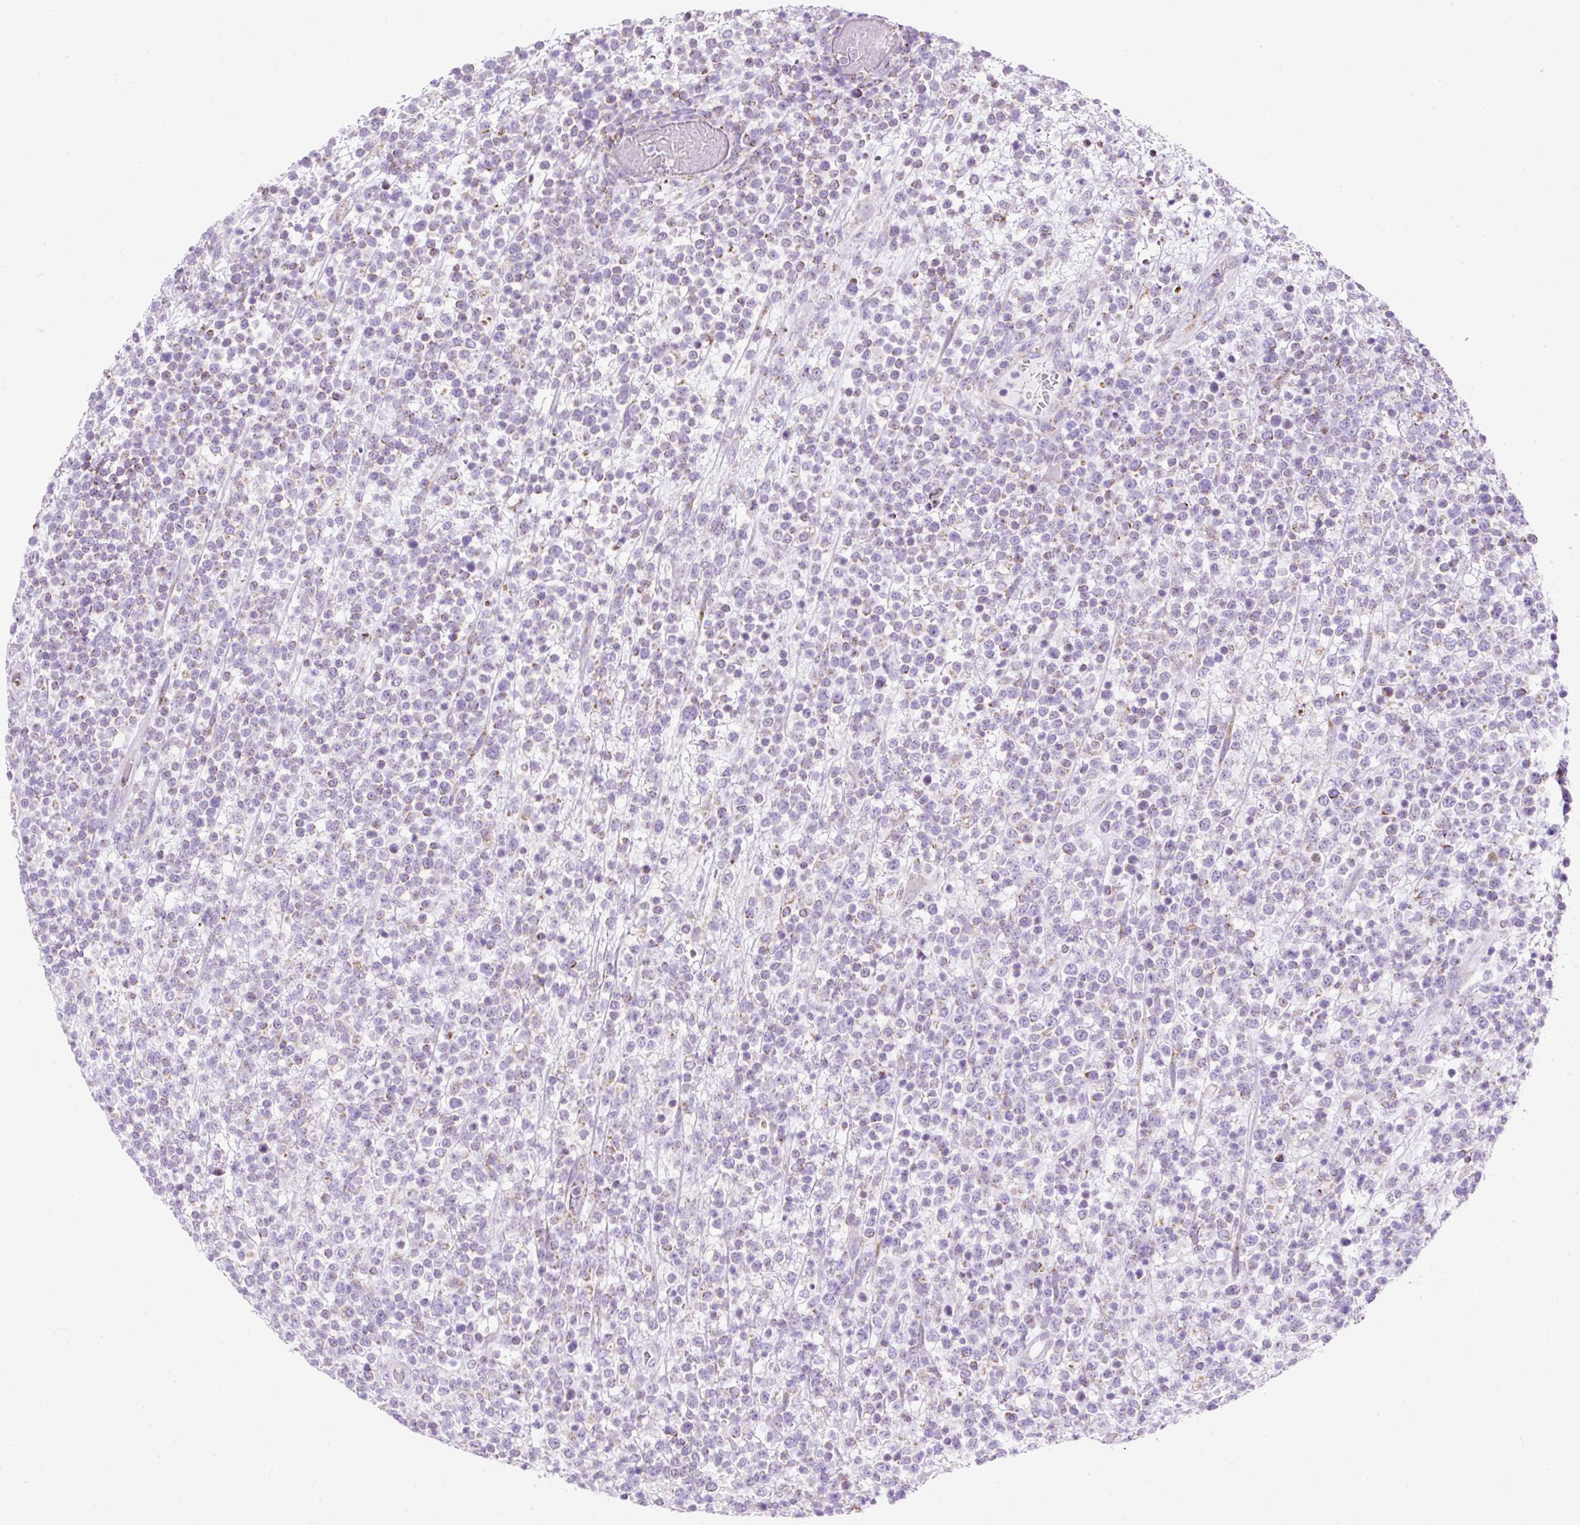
{"staining": {"intensity": "weak", "quantity": "25%-75%", "location": "cytoplasmic/membranous"}, "tissue": "lymphoma", "cell_type": "Tumor cells", "image_type": "cancer", "snomed": [{"axis": "morphology", "description": "Malignant lymphoma, non-Hodgkin's type, High grade"}, {"axis": "topography", "description": "Colon"}], "caption": "A low amount of weak cytoplasmic/membranous staining is identified in approximately 25%-75% of tumor cells in high-grade malignant lymphoma, non-Hodgkin's type tissue.", "gene": "PLPP2", "patient": {"sex": "female", "age": 53}}